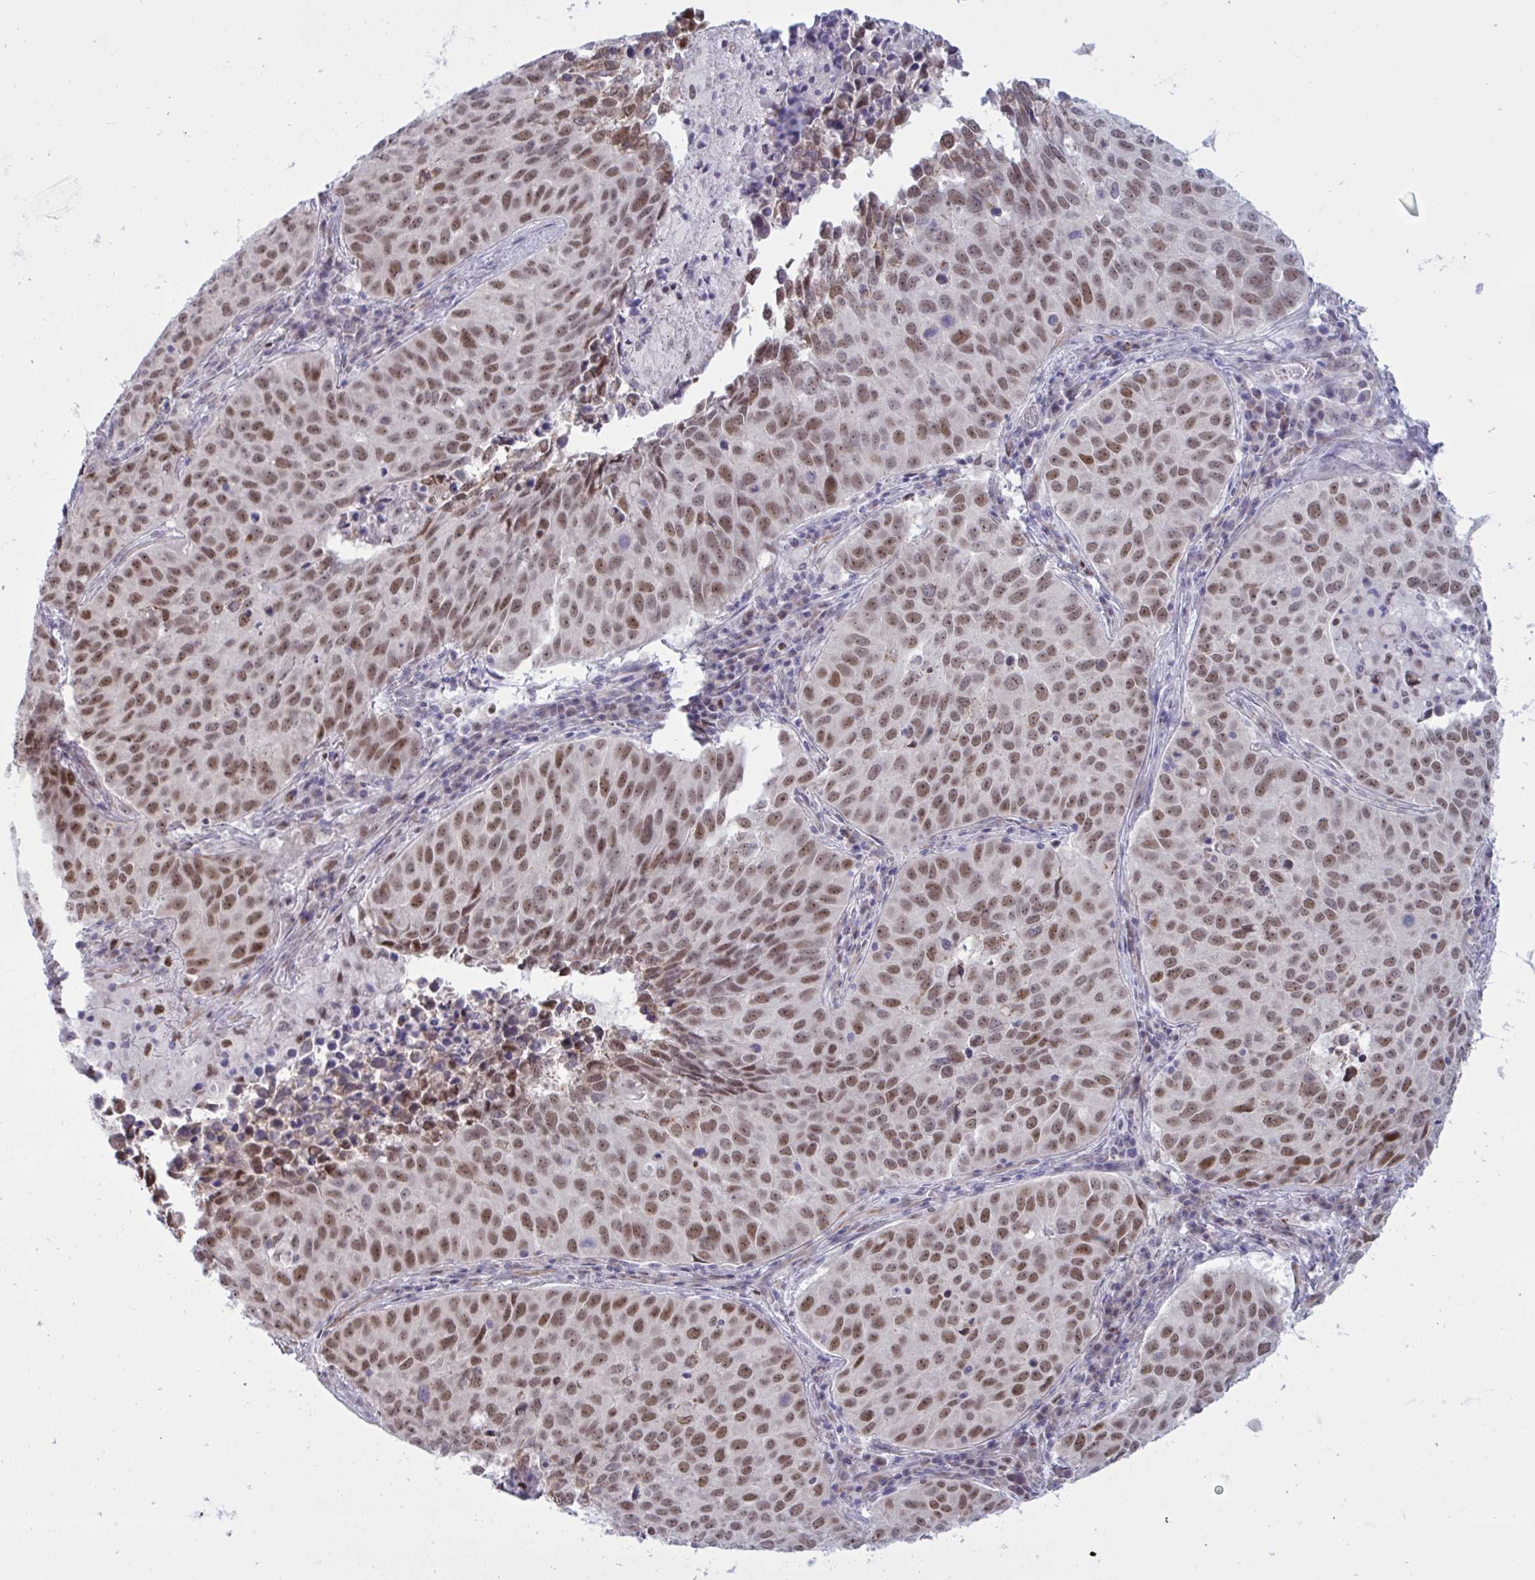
{"staining": {"intensity": "moderate", "quantity": ">75%", "location": "nuclear"}, "tissue": "lung cancer", "cell_type": "Tumor cells", "image_type": "cancer", "snomed": [{"axis": "morphology", "description": "Adenocarcinoma, NOS"}, {"axis": "topography", "description": "Lung"}], "caption": "Protein staining of lung adenocarcinoma tissue displays moderate nuclear staining in about >75% of tumor cells.", "gene": "PRMT6", "patient": {"sex": "female", "age": 50}}